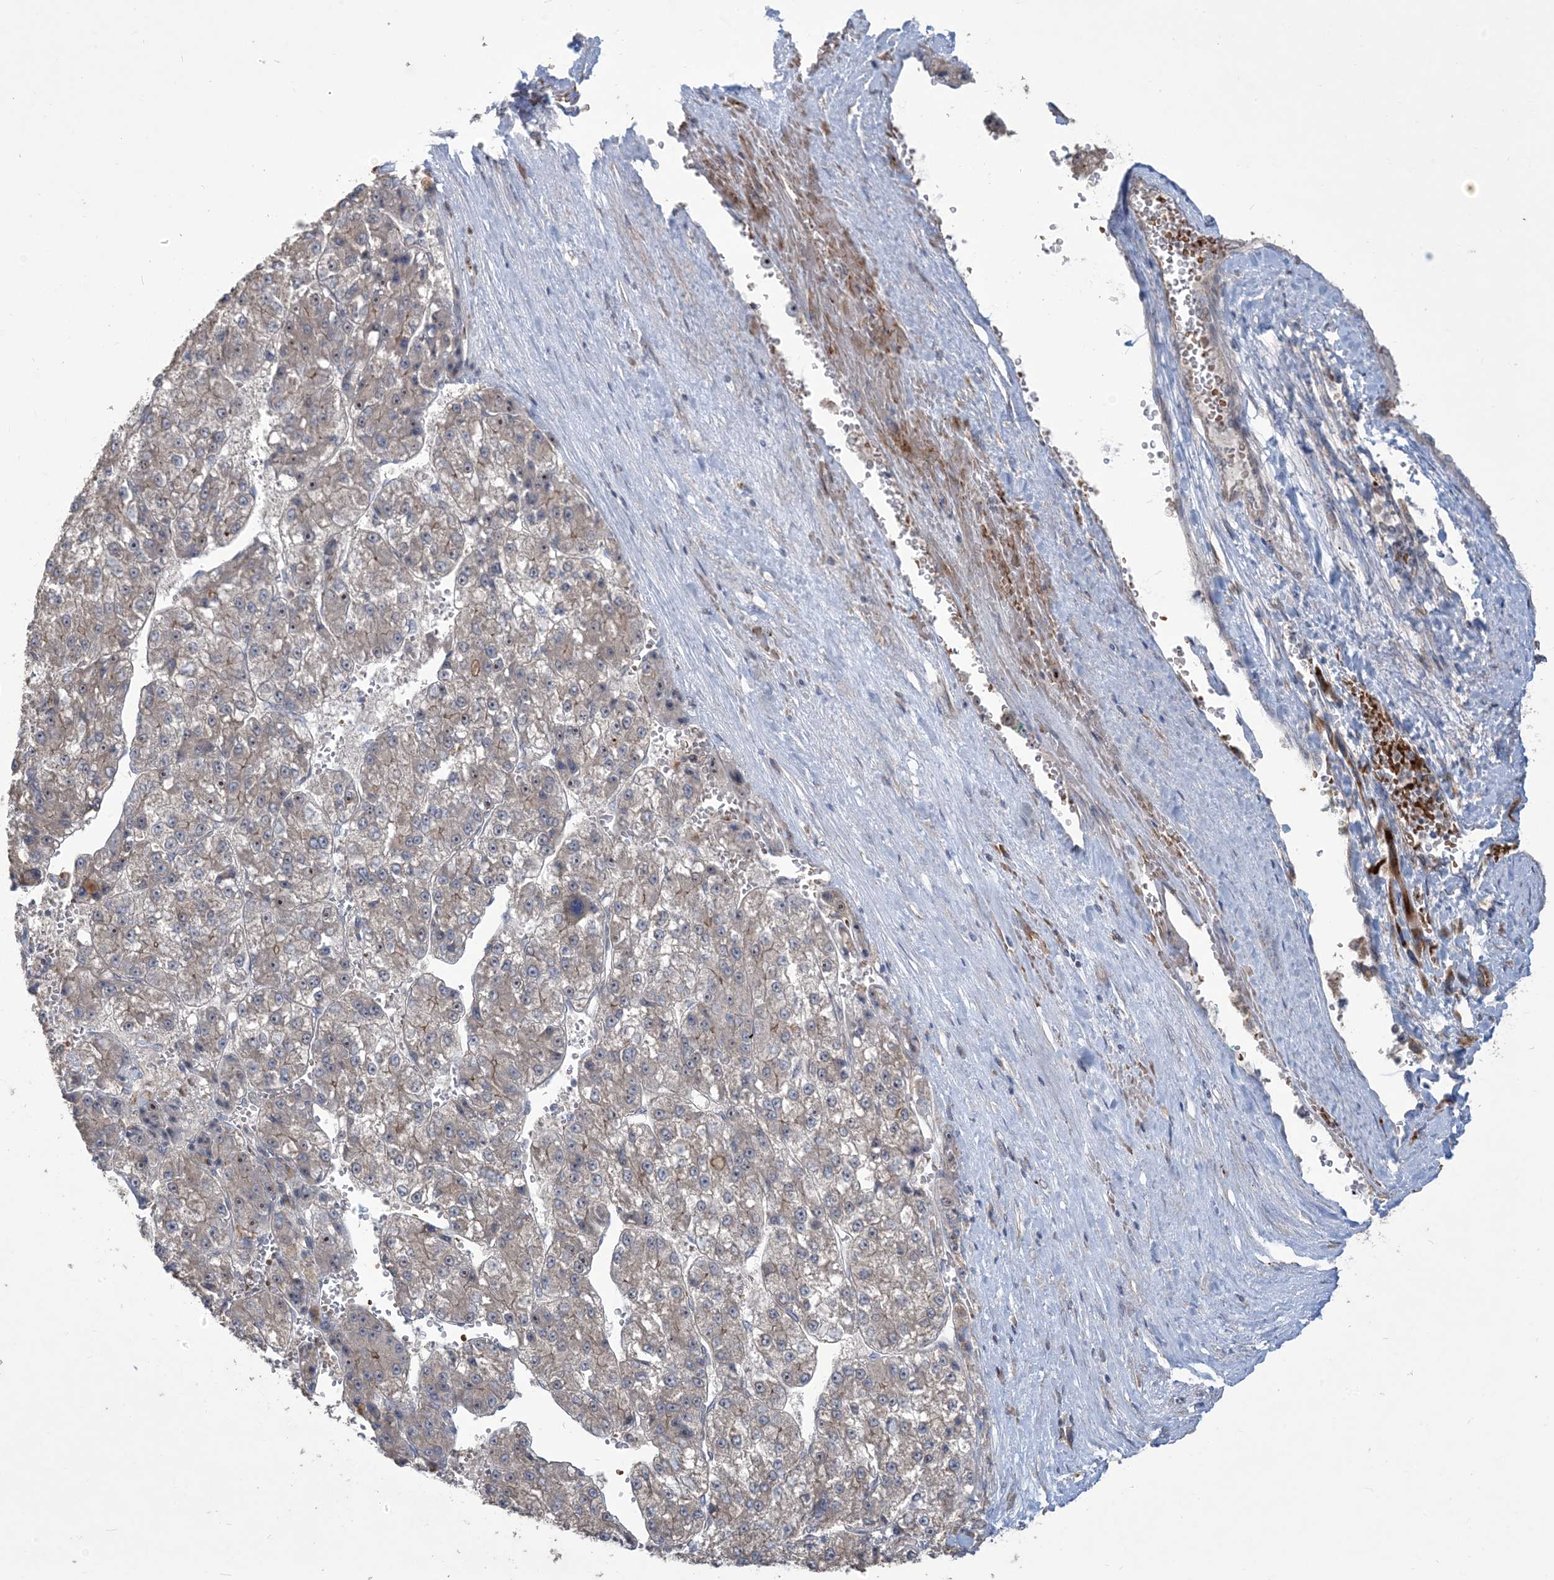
{"staining": {"intensity": "moderate", "quantity": "<25%", "location": "nuclear"}, "tissue": "liver cancer", "cell_type": "Tumor cells", "image_type": "cancer", "snomed": [{"axis": "morphology", "description": "Carcinoma, Hepatocellular, NOS"}, {"axis": "topography", "description": "Liver"}], "caption": "Hepatocellular carcinoma (liver) stained for a protein reveals moderate nuclear positivity in tumor cells.", "gene": "KLHL18", "patient": {"sex": "female", "age": 73}}